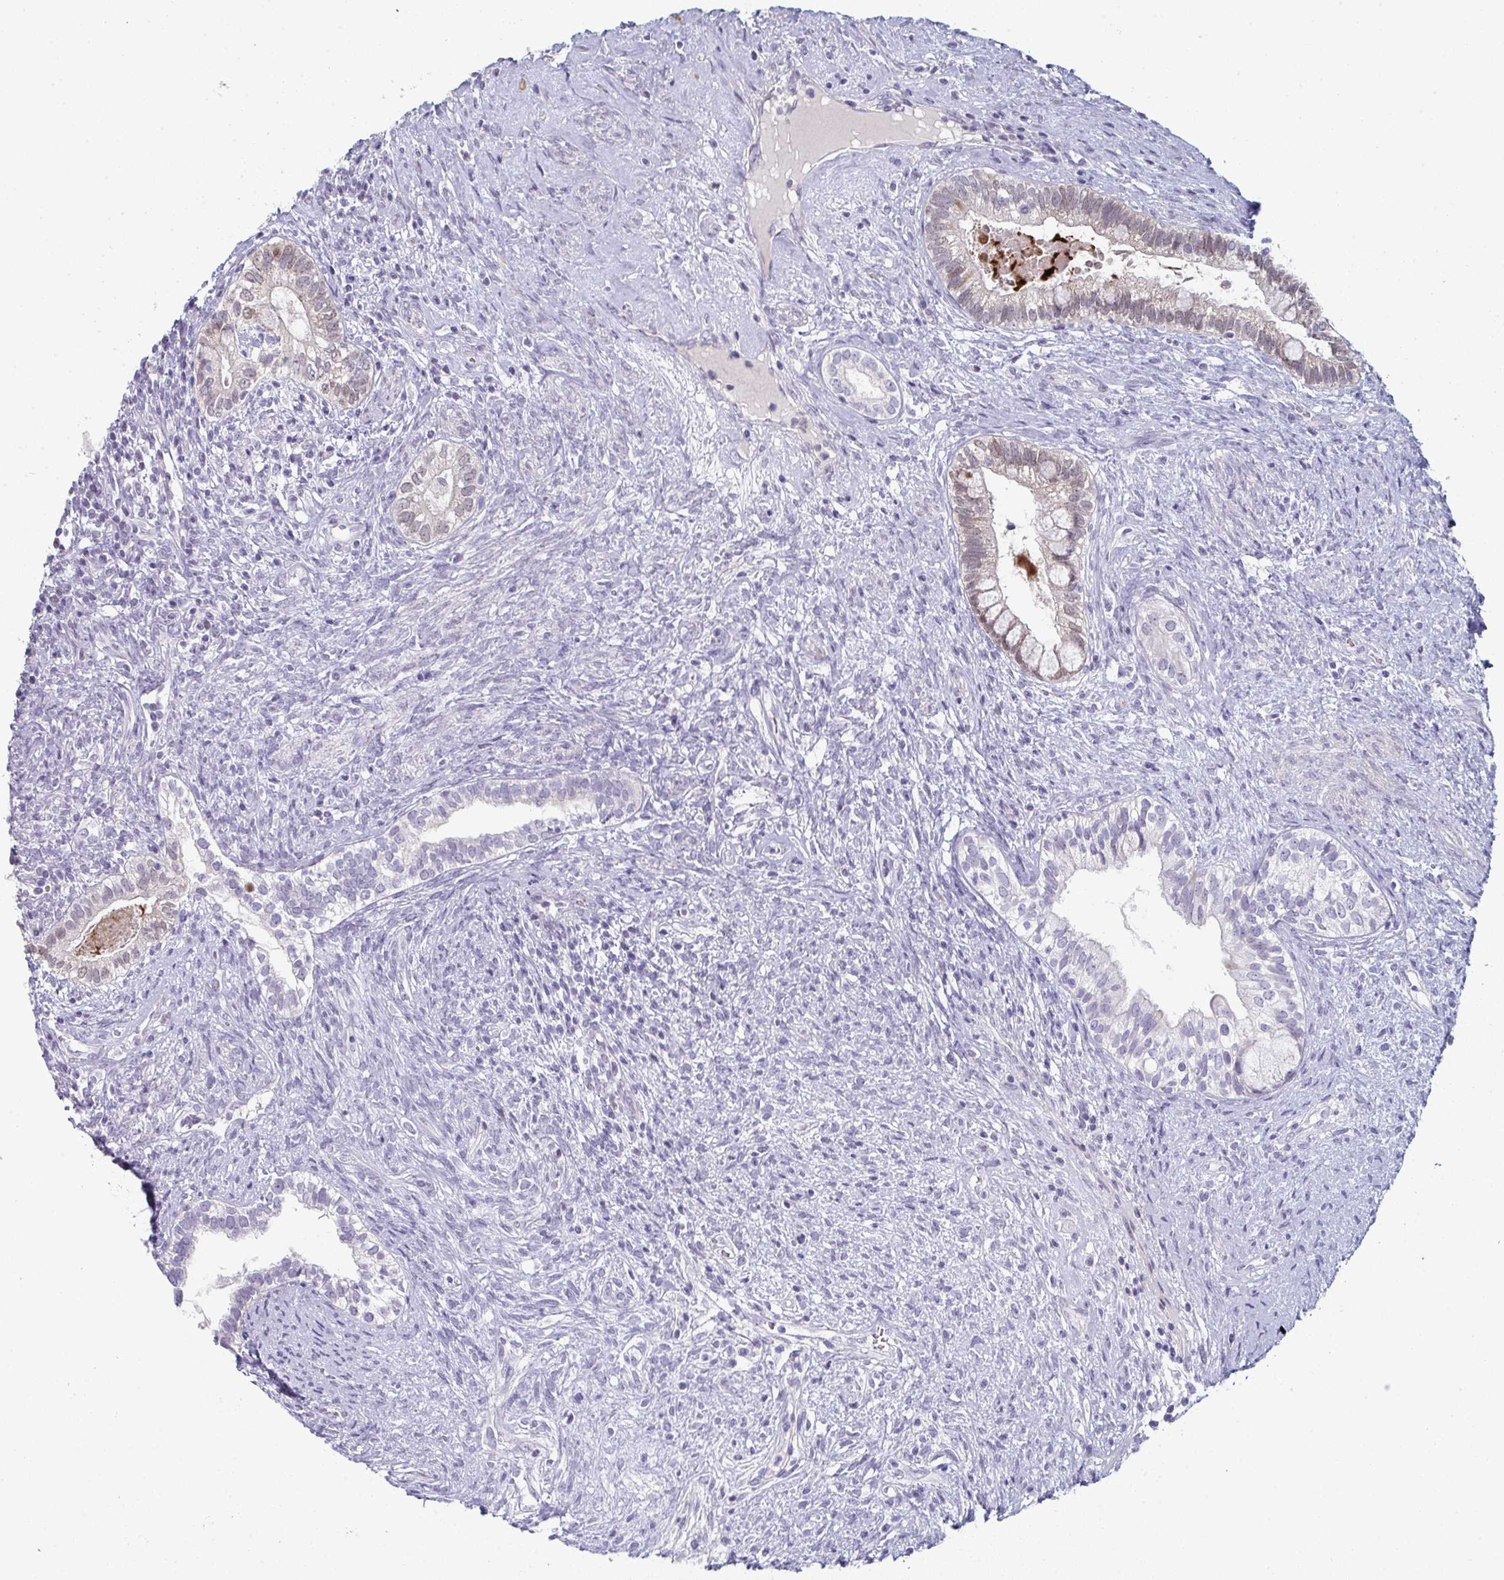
{"staining": {"intensity": "weak", "quantity": "<25%", "location": "cytoplasmic/membranous"}, "tissue": "testis cancer", "cell_type": "Tumor cells", "image_type": "cancer", "snomed": [{"axis": "morphology", "description": "Seminoma, NOS"}, {"axis": "morphology", "description": "Carcinoma, Embryonal, NOS"}, {"axis": "topography", "description": "Testis"}], "caption": "This photomicrograph is of testis cancer (seminoma) stained with IHC to label a protein in brown with the nuclei are counter-stained blue. There is no expression in tumor cells.", "gene": "A1CF", "patient": {"sex": "male", "age": 41}}